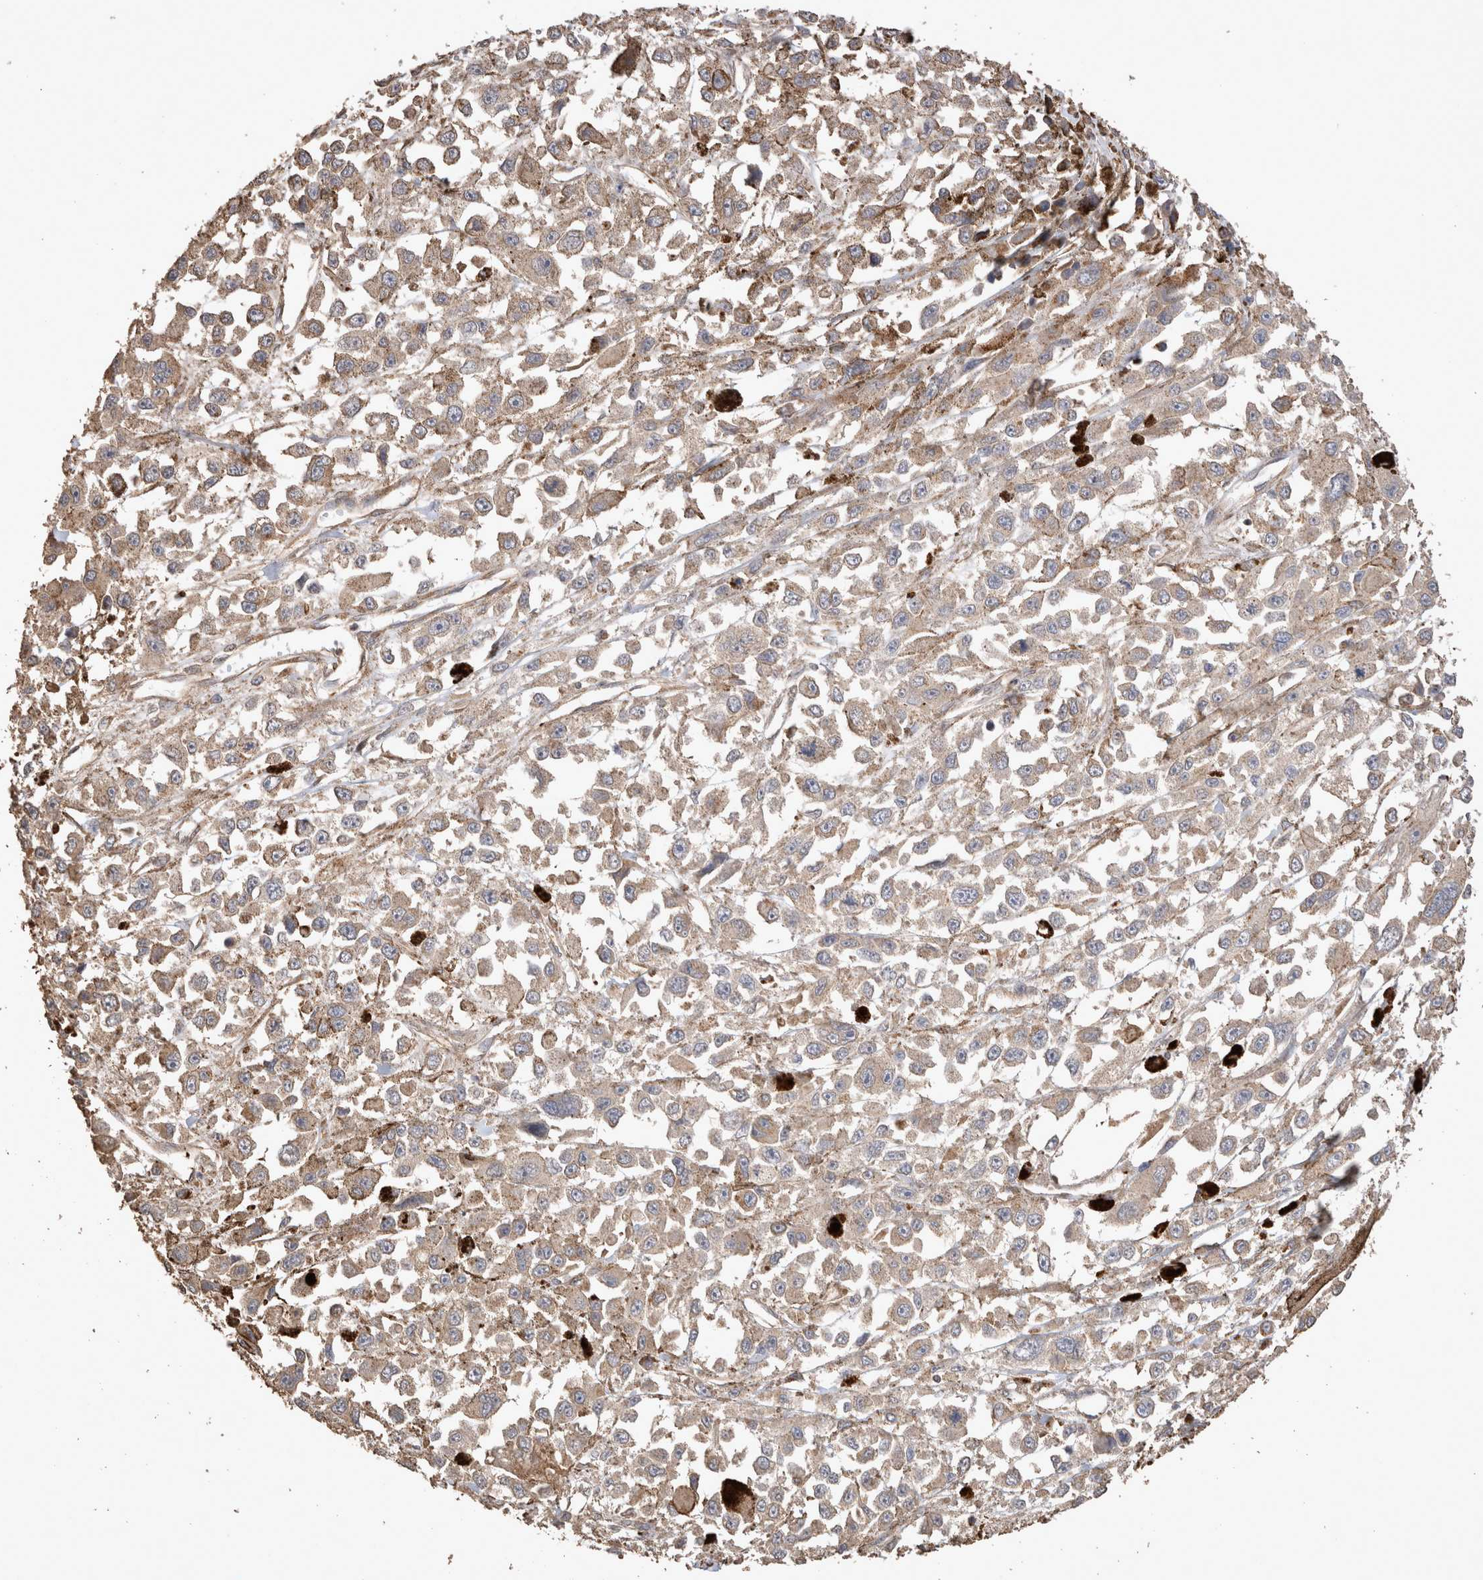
{"staining": {"intensity": "negative", "quantity": "none", "location": "none"}, "tissue": "melanoma", "cell_type": "Tumor cells", "image_type": "cancer", "snomed": [{"axis": "morphology", "description": "Malignant melanoma, Metastatic site"}, {"axis": "topography", "description": "Lymph node"}], "caption": "Melanoma was stained to show a protein in brown. There is no significant expression in tumor cells.", "gene": "SNX31", "patient": {"sex": "male", "age": 59}}